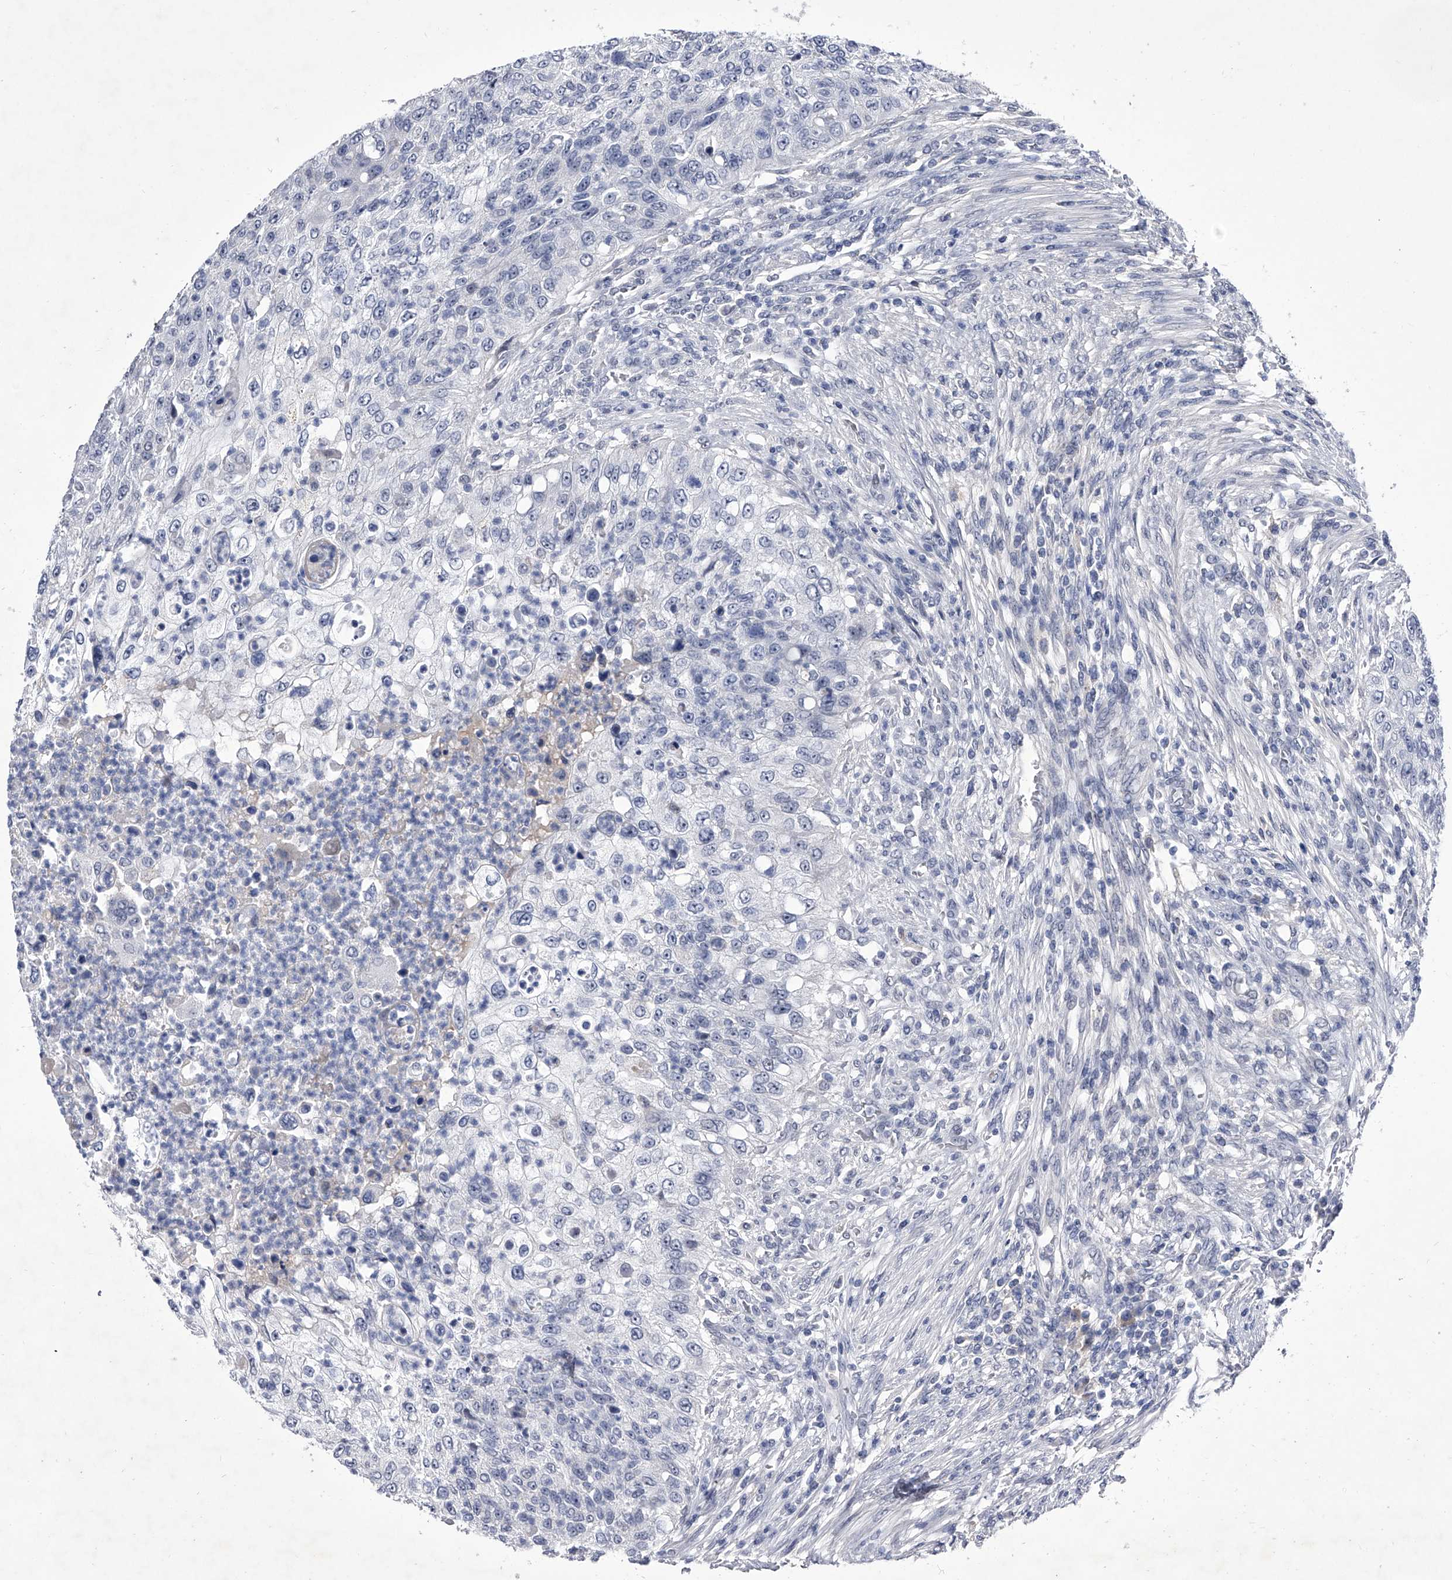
{"staining": {"intensity": "negative", "quantity": "none", "location": "none"}, "tissue": "urothelial cancer", "cell_type": "Tumor cells", "image_type": "cancer", "snomed": [{"axis": "morphology", "description": "Urothelial carcinoma, High grade"}, {"axis": "topography", "description": "Urinary bladder"}], "caption": "There is no significant expression in tumor cells of urothelial cancer. Brightfield microscopy of IHC stained with DAB (brown) and hematoxylin (blue), captured at high magnification.", "gene": "CRISP2", "patient": {"sex": "female", "age": 60}}